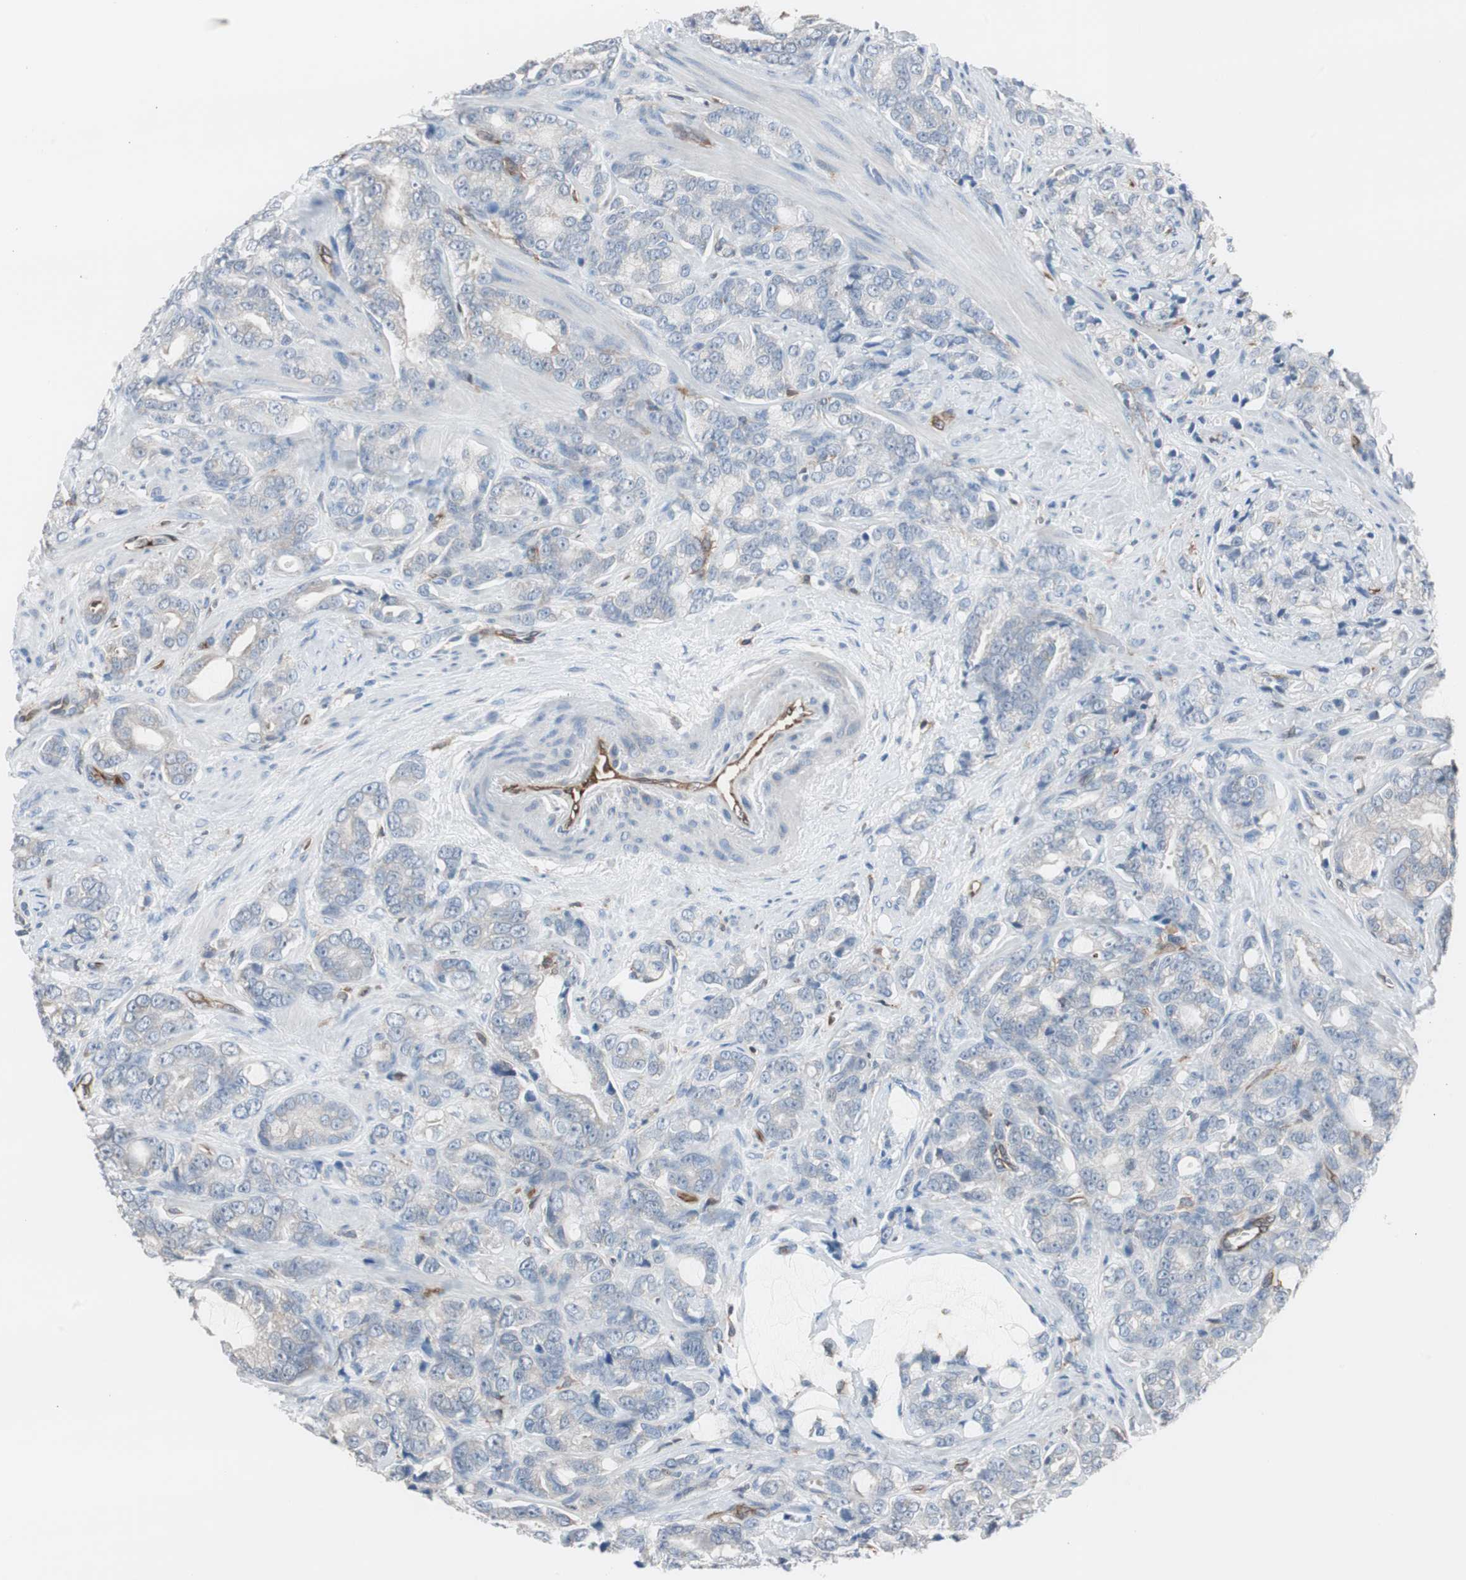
{"staining": {"intensity": "weak", "quantity": "25%-75%", "location": "cytoplasmic/membranous"}, "tissue": "prostate cancer", "cell_type": "Tumor cells", "image_type": "cancer", "snomed": [{"axis": "morphology", "description": "Adenocarcinoma, Low grade"}, {"axis": "topography", "description": "Prostate"}], "caption": "Protein analysis of low-grade adenocarcinoma (prostate) tissue shows weak cytoplasmic/membranous staining in approximately 25%-75% of tumor cells. The staining was performed using DAB (3,3'-diaminobenzidine), with brown indicating positive protein expression. Nuclei are stained blue with hematoxylin.", "gene": "SWAP70", "patient": {"sex": "male", "age": 58}}